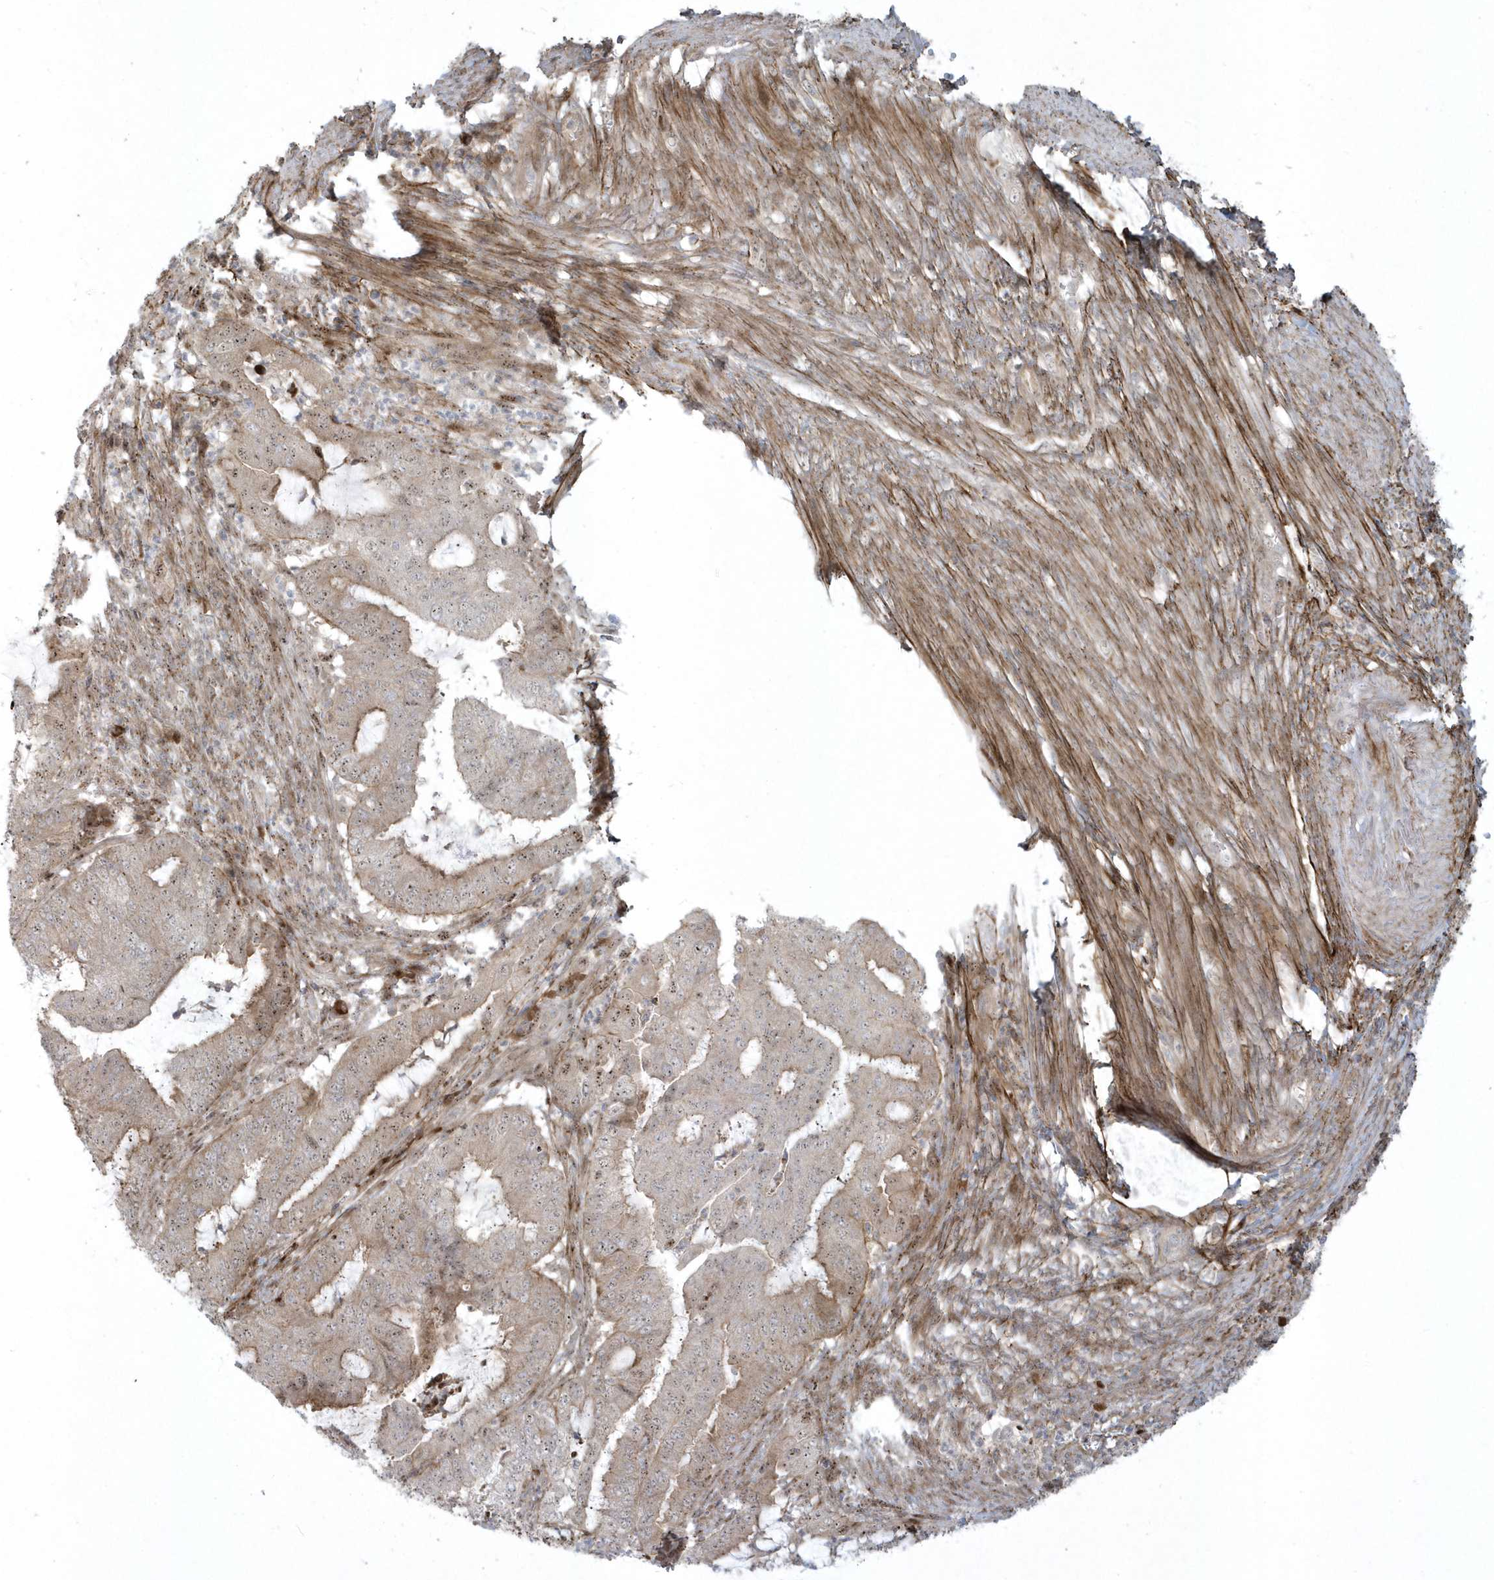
{"staining": {"intensity": "weak", "quantity": "25%-75%", "location": "cytoplasmic/membranous,nuclear"}, "tissue": "endometrial cancer", "cell_type": "Tumor cells", "image_type": "cancer", "snomed": [{"axis": "morphology", "description": "Adenocarcinoma, NOS"}, {"axis": "topography", "description": "Endometrium"}], "caption": "The image demonstrates a brown stain indicating the presence of a protein in the cytoplasmic/membranous and nuclear of tumor cells in endometrial cancer.", "gene": "MASP2", "patient": {"sex": "female", "age": 51}}